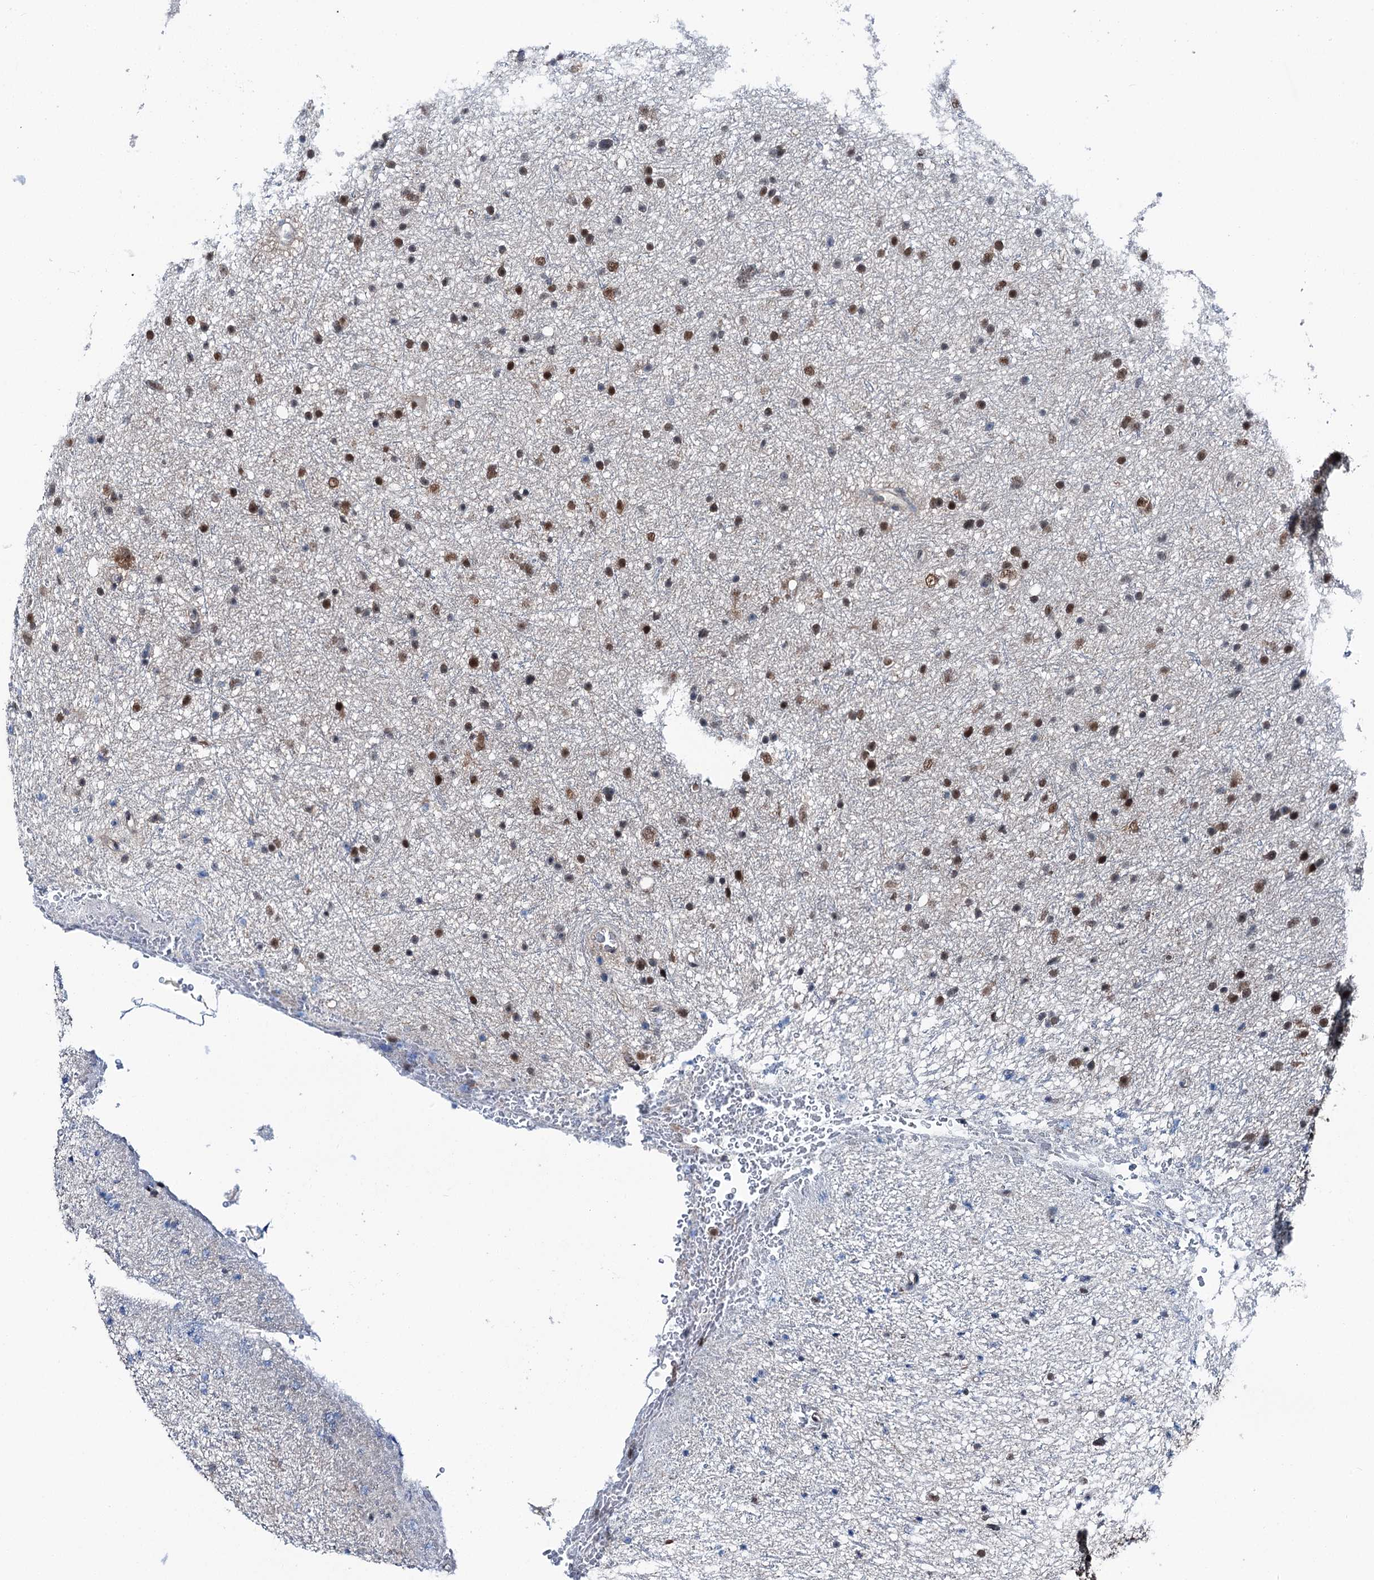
{"staining": {"intensity": "moderate", "quantity": ">75%", "location": "nuclear"}, "tissue": "glioma", "cell_type": "Tumor cells", "image_type": "cancer", "snomed": [{"axis": "morphology", "description": "Glioma, malignant, Low grade"}, {"axis": "topography", "description": "Cerebral cortex"}], "caption": "This is an image of immunohistochemistry (IHC) staining of glioma, which shows moderate expression in the nuclear of tumor cells.", "gene": "PSMD13", "patient": {"sex": "female", "age": 39}}